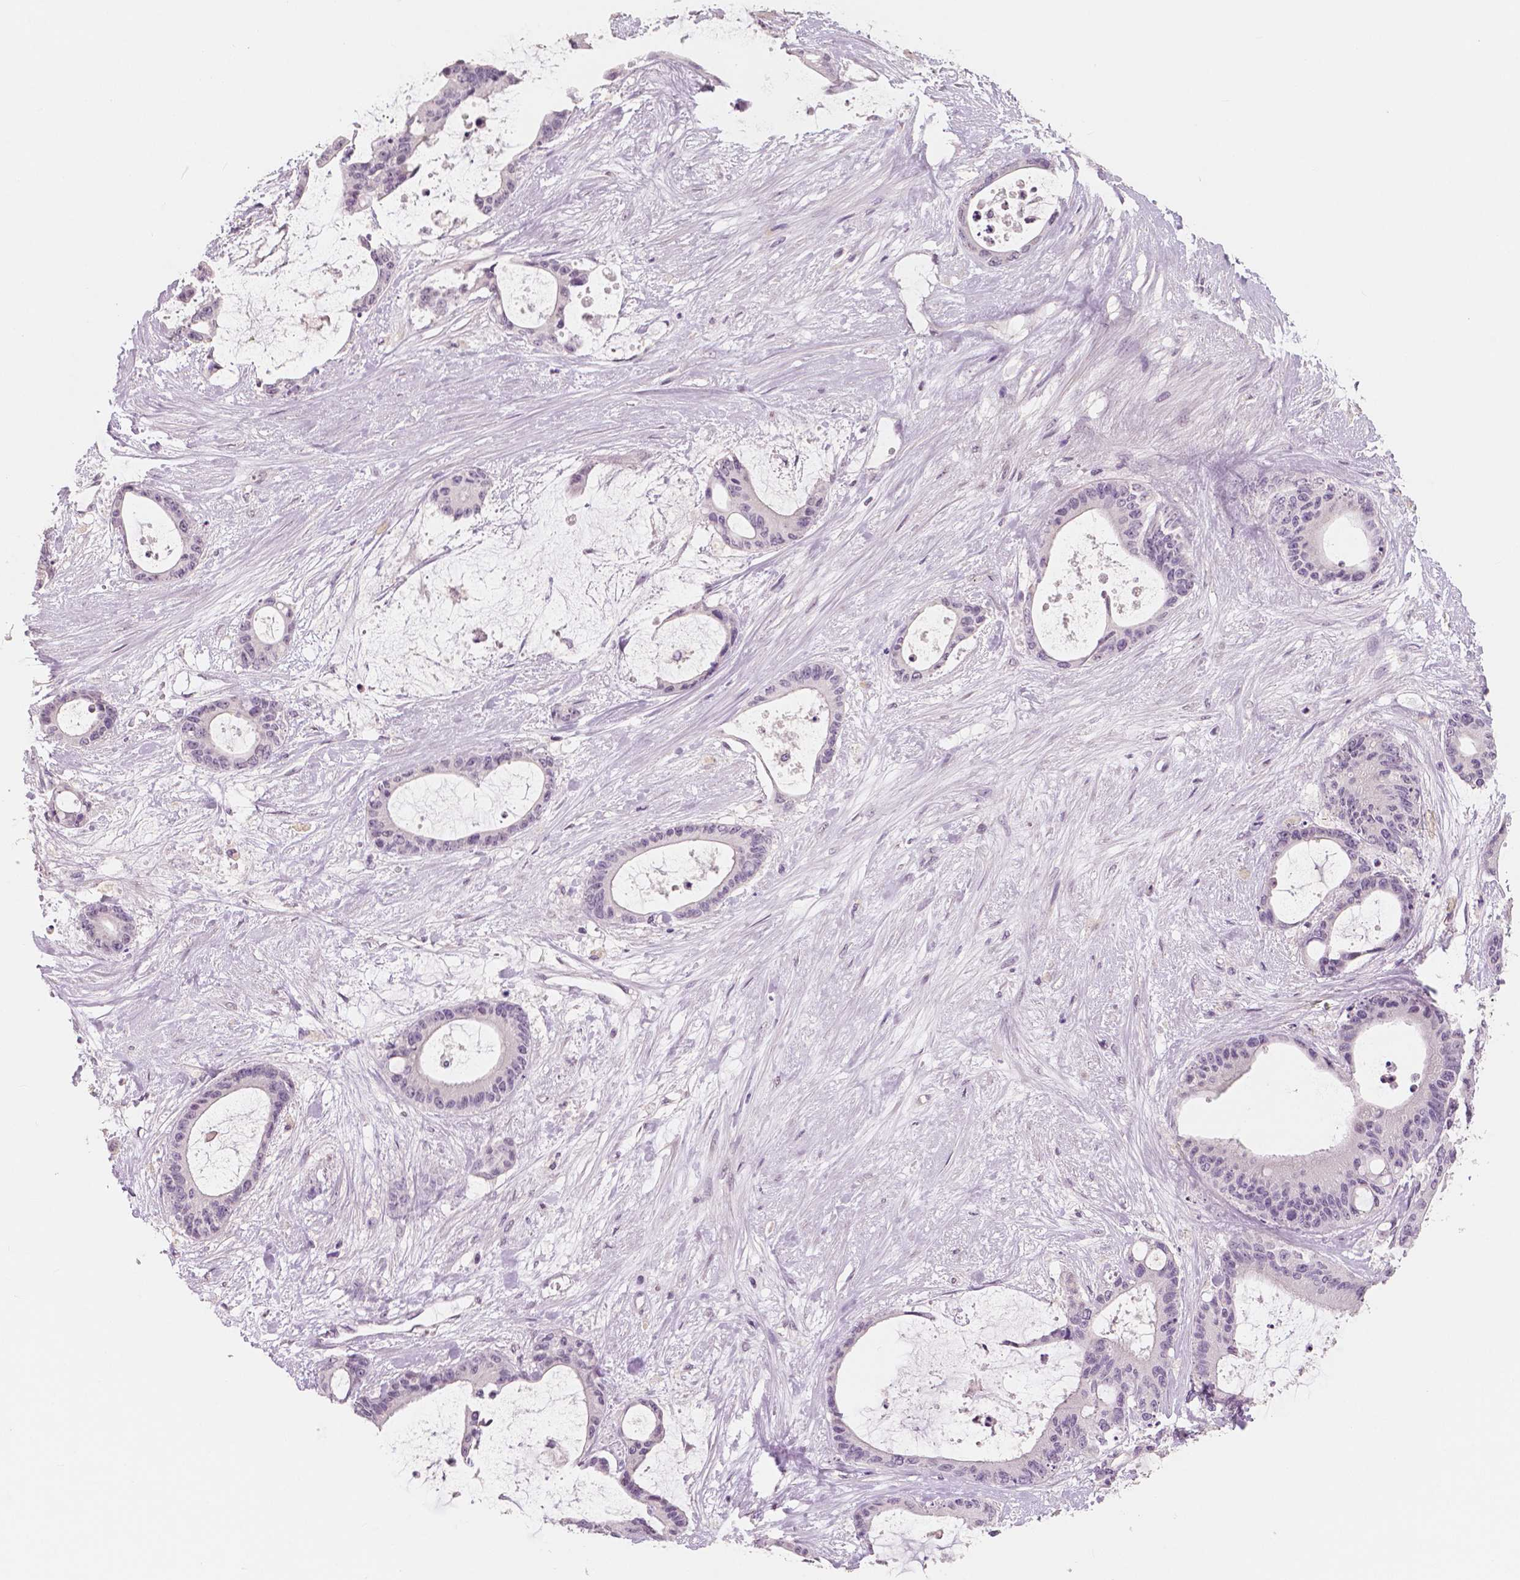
{"staining": {"intensity": "negative", "quantity": "none", "location": "none"}, "tissue": "liver cancer", "cell_type": "Tumor cells", "image_type": "cancer", "snomed": [{"axis": "morphology", "description": "Normal tissue, NOS"}, {"axis": "morphology", "description": "Cholangiocarcinoma"}, {"axis": "topography", "description": "Liver"}, {"axis": "topography", "description": "Peripheral nerve tissue"}], "caption": "Immunohistochemistry (IHC) histopathology image of human liver cancer (cholangiocarcinoma) stained for a protein (brown), which exhibits no staining in tumor cells. (Stains: DAB immunohistochemistry with hematoxylin counter stain, Microscopy: brightfield microscopy at high magnification).", "gene": "NECAB1", "patient": {"sex": "female", "age": 73}}